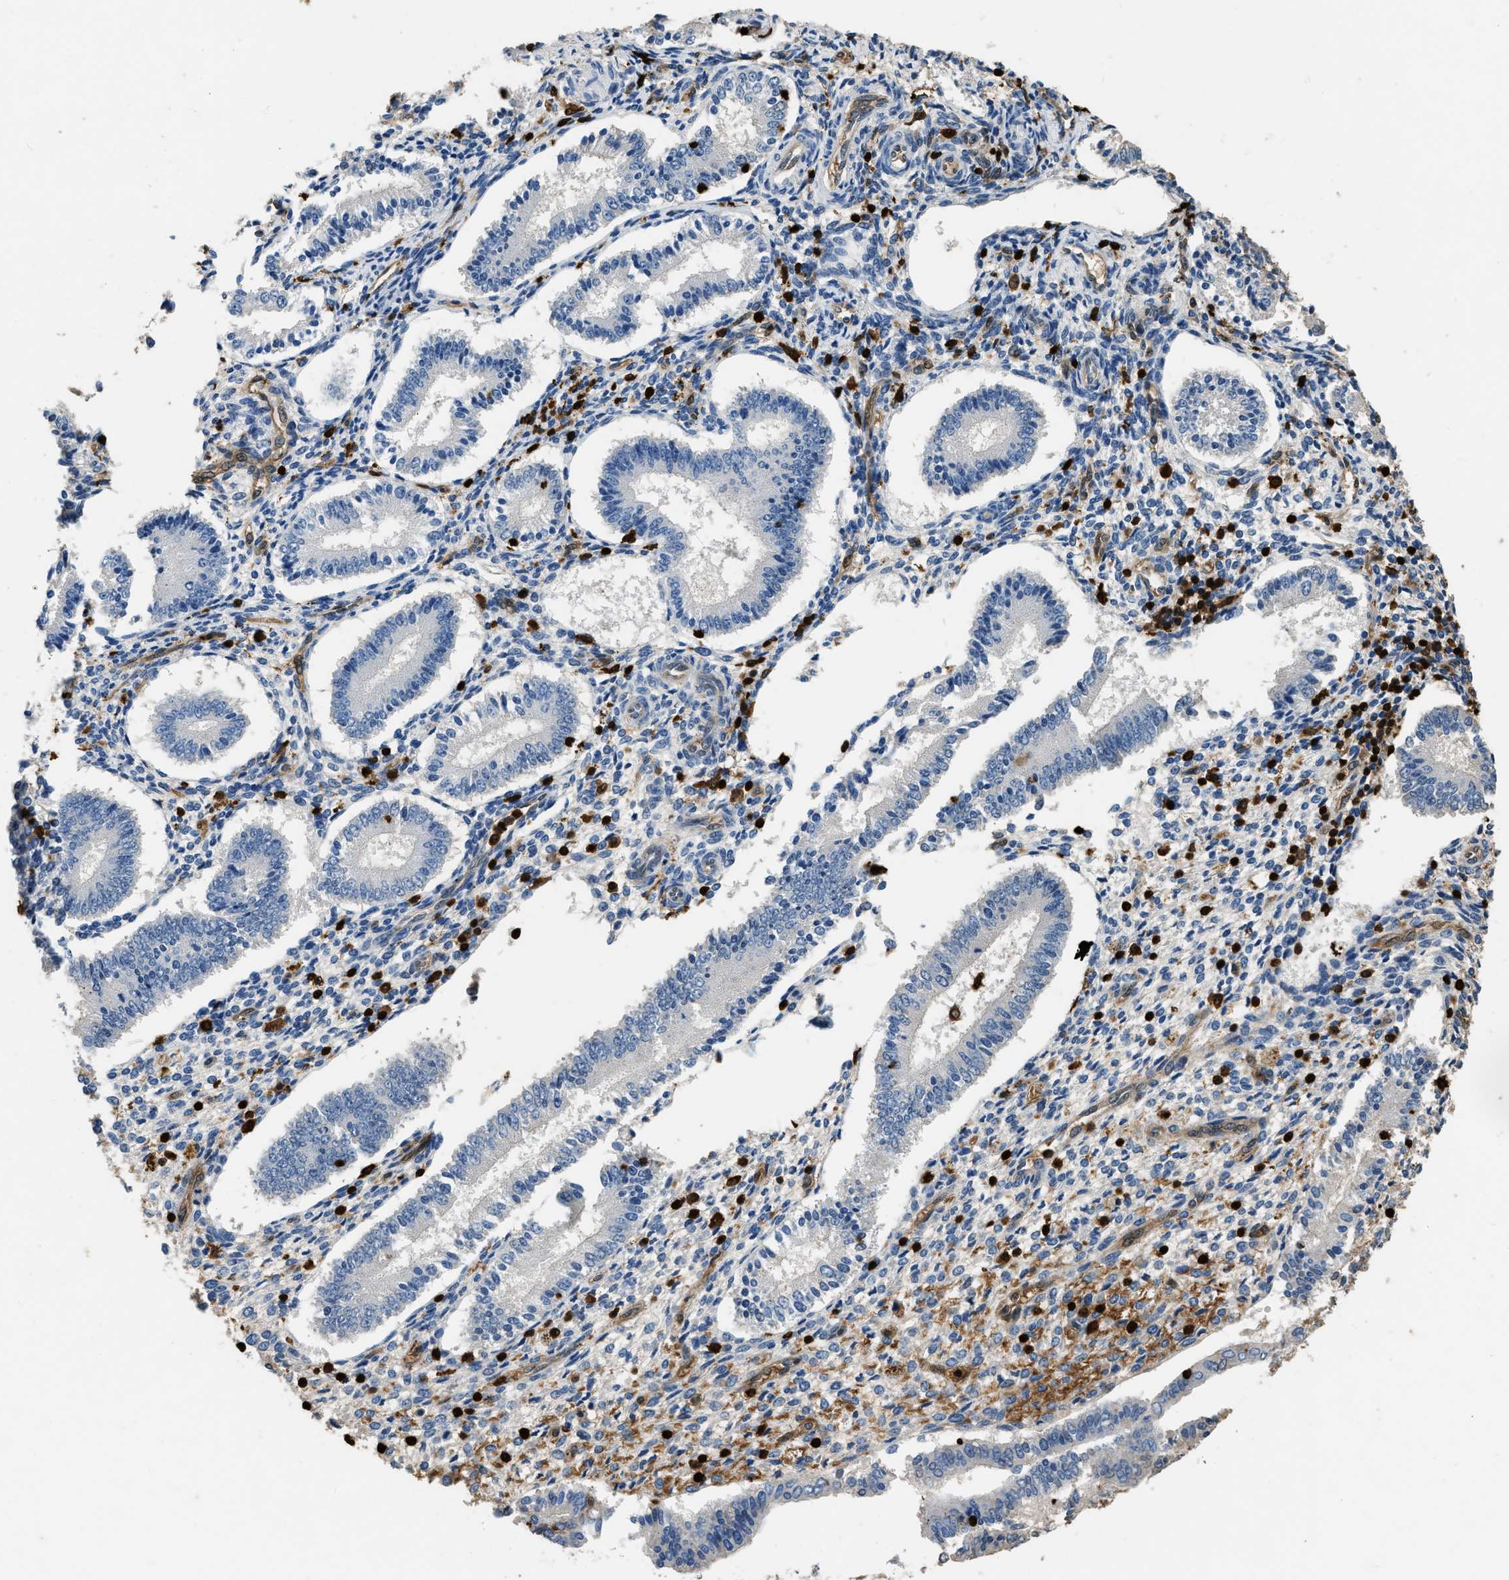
{"staining": {"intensity": "negative", "quantity": "none", "location": "none"}, "tissue": "endometrium", "cell_type": "Cells in endometrial stroma", "image_type": "normal", "snomed": [{"axis": "morphology", "description": "Normal tissue, NOS"}, {"axis": "topography", "description": "Endometrium"}], "caption": "The micrograph exhibits no staining of cells in endometrial stroma in benign endometrium.", "gene": "ARHGDIB", "patient": {"sex": "female", "age": 42}}